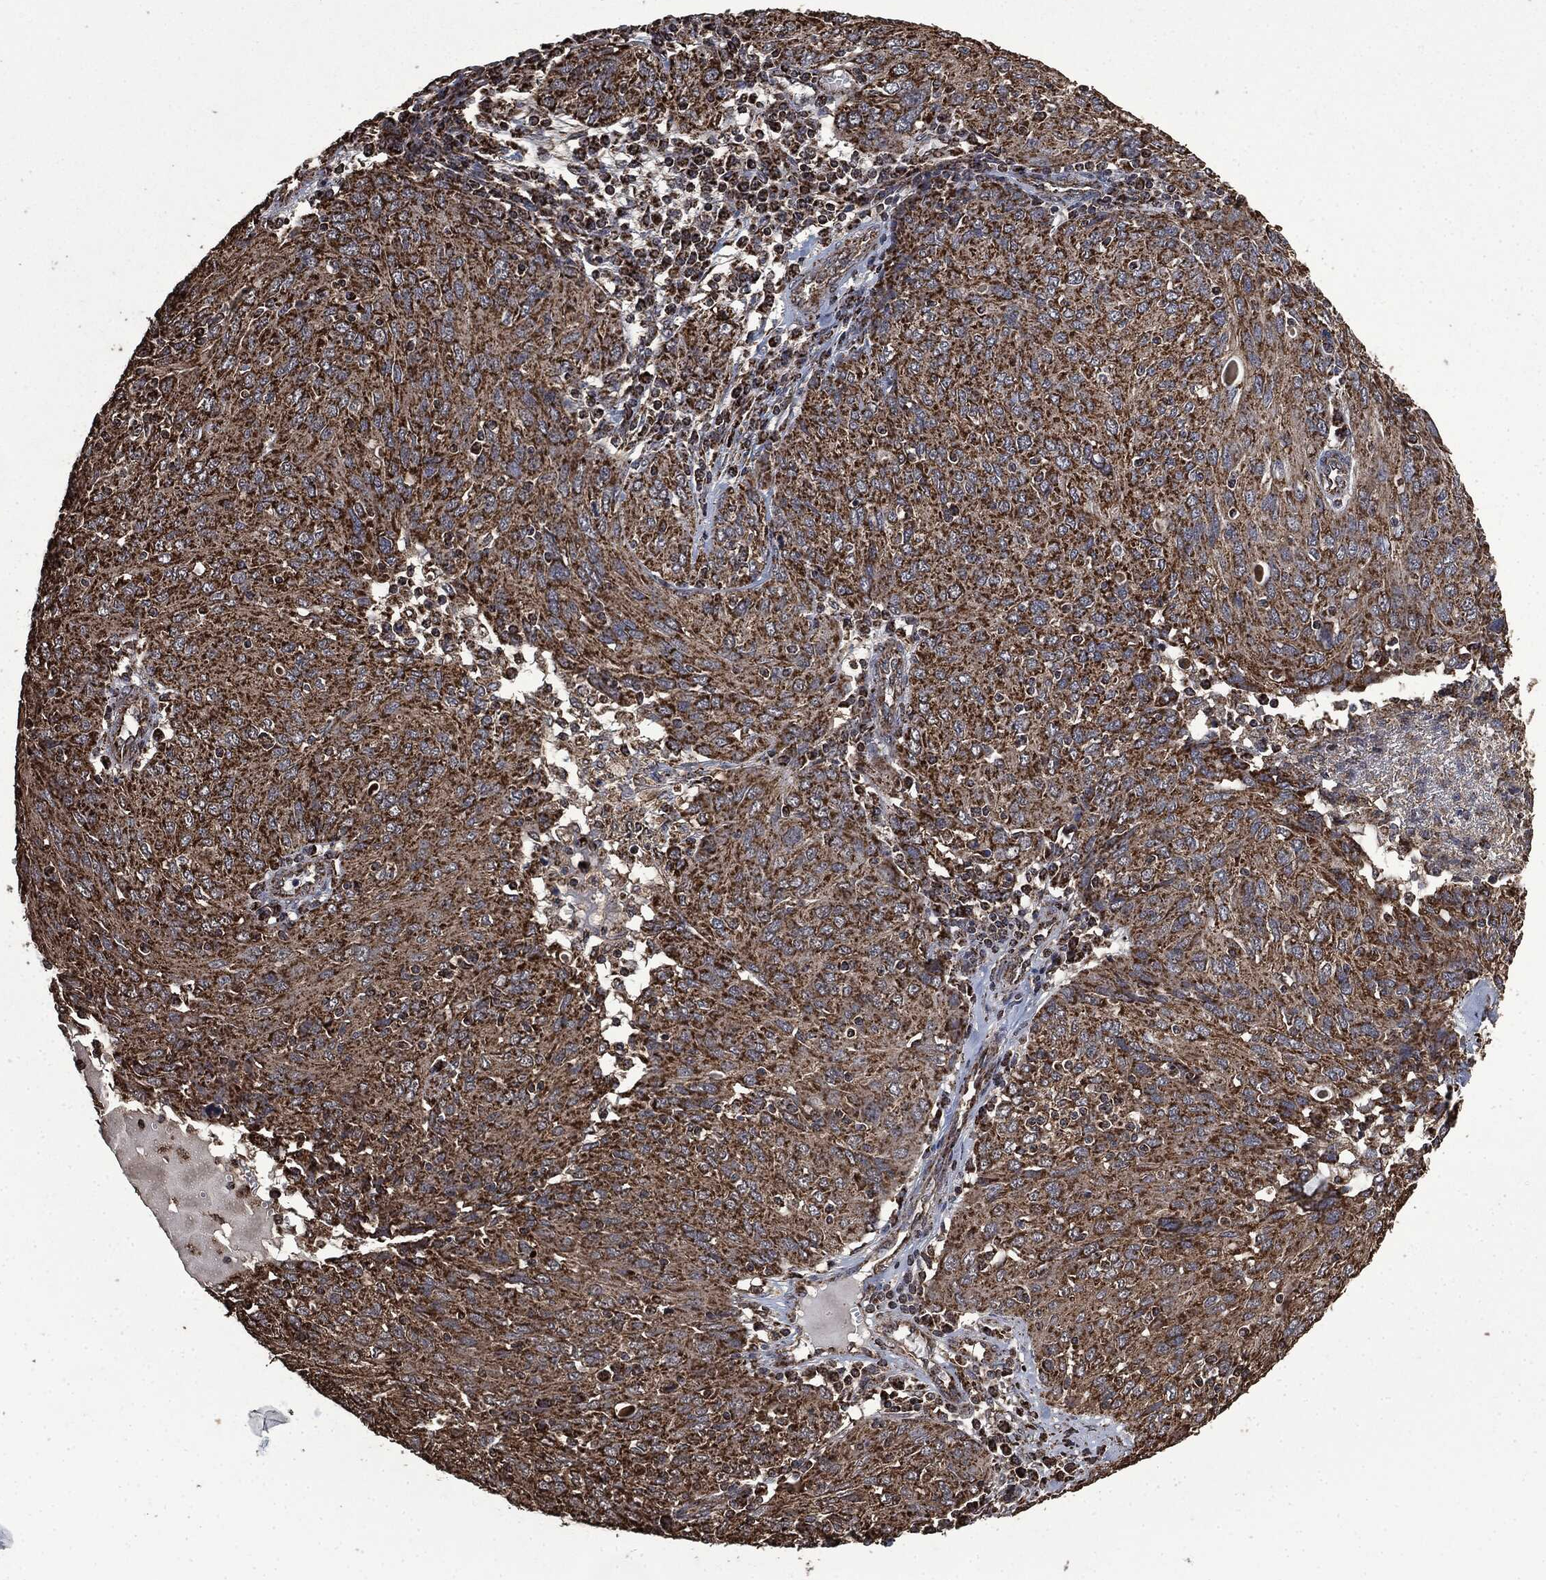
{"staining": {"intensity": "strong", "quantity": ">75%", "location": "cytoplasmic/membranous"}, "tissue": "ovarian cancer", "cell_type": "Tumor cells", "image_type": "cancer", "snomed": [{"axis": "morphology", "description": "Carcinoma, endometroid"}, {"axis": "topography", "description": "Ovary"}], "caption": "The immunohistochemical stain highlights strong cytoplasmic/membranous expression in tumor cells of ovarian endometroid carcinoma tissue.", "gene": "LIG3", "patient": {"sex": "female", "age": 50}}